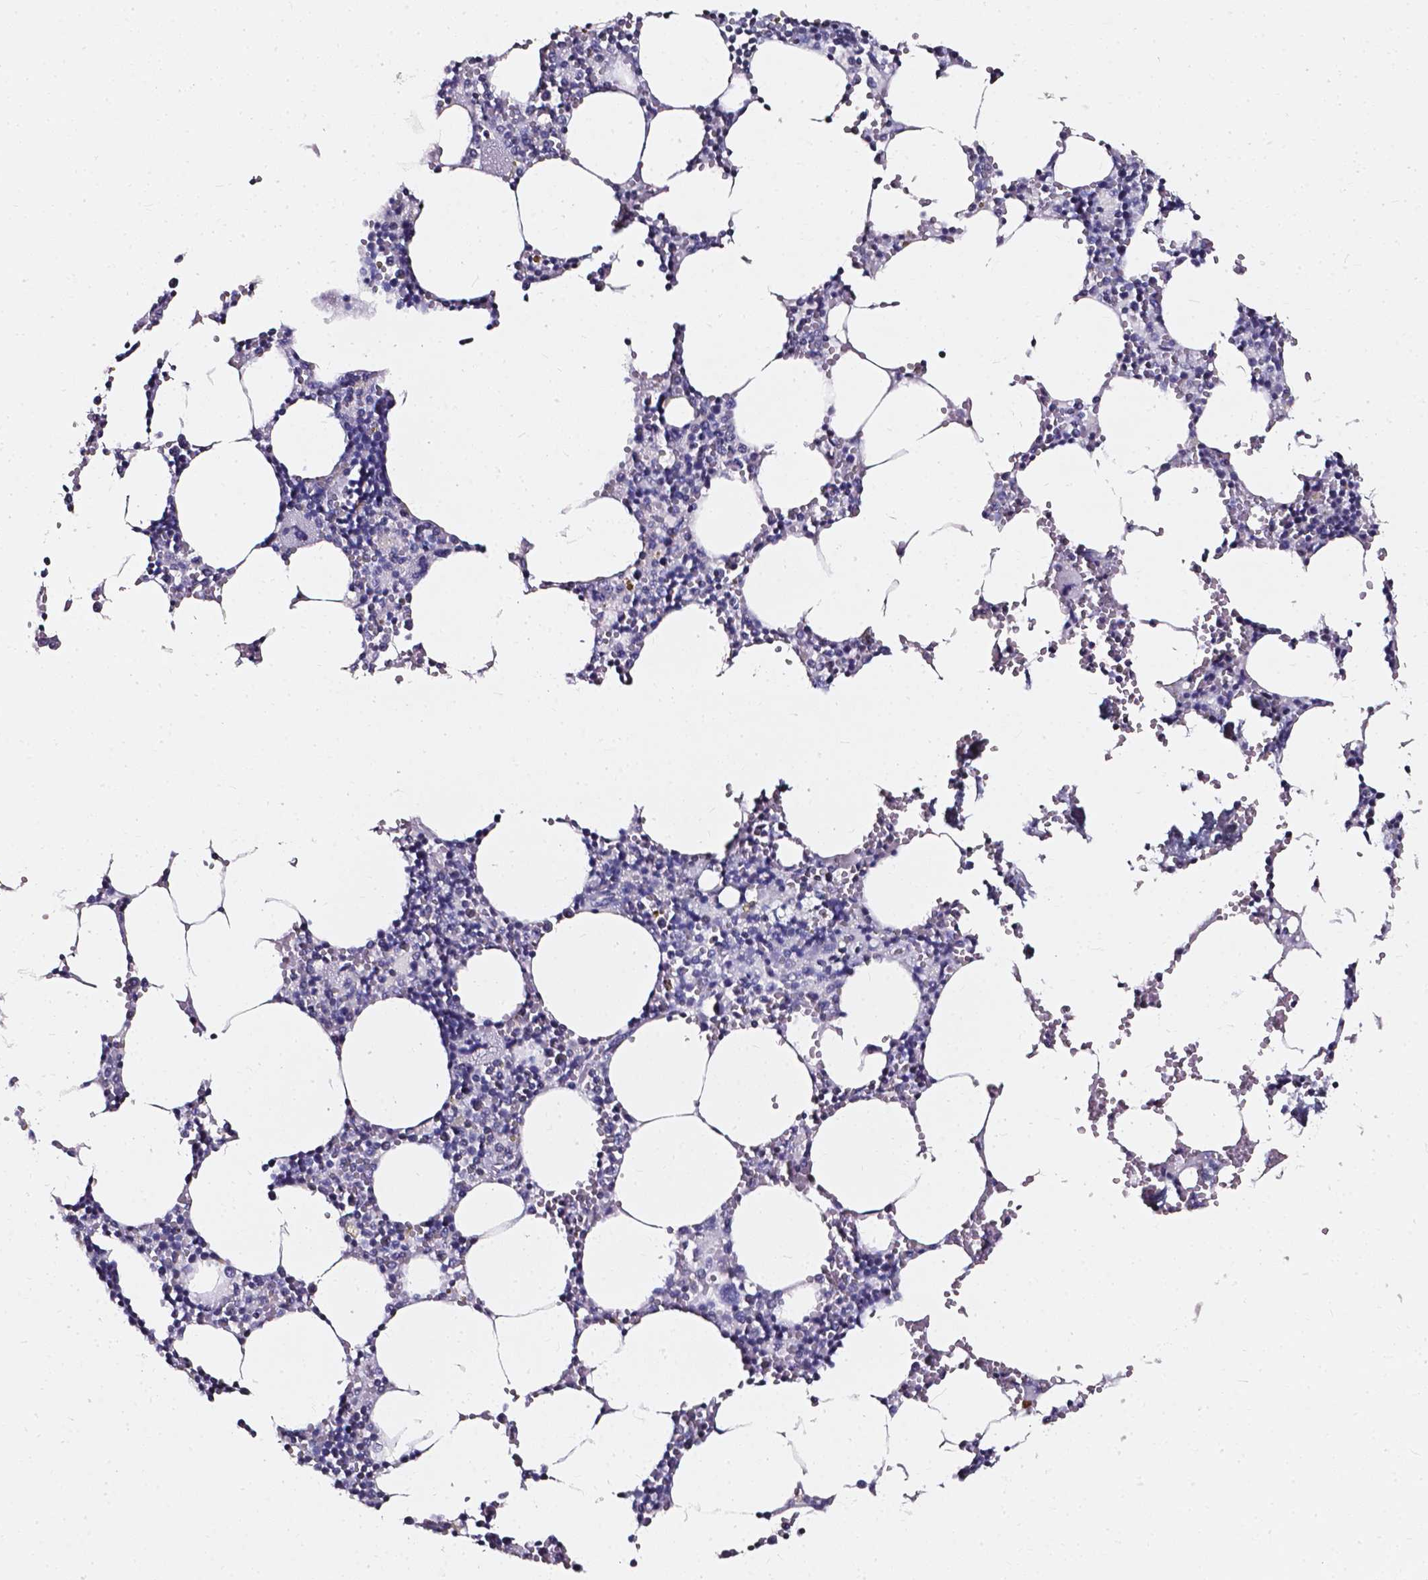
{"staining": {"intensity": "negative", "quantity": "none", "location": "none"}, "tissue": "bone marrow", "cell_type": "Hematopoietic cells", "image_type": "normal", "snomed": [{"axis": "morphology", "description": "Normal tissue, NOS"}, {"axis": "topography", "description": "Bone marrow"}], "caption": "Hematopoietic cells show no significant staining in unremarkable bone marrow. (Immunohistochemistry (ihc), brightfield microscopy, high magnification).", "gene": "AKR1B10", "patient": {"sex": "male", "age": 54}}